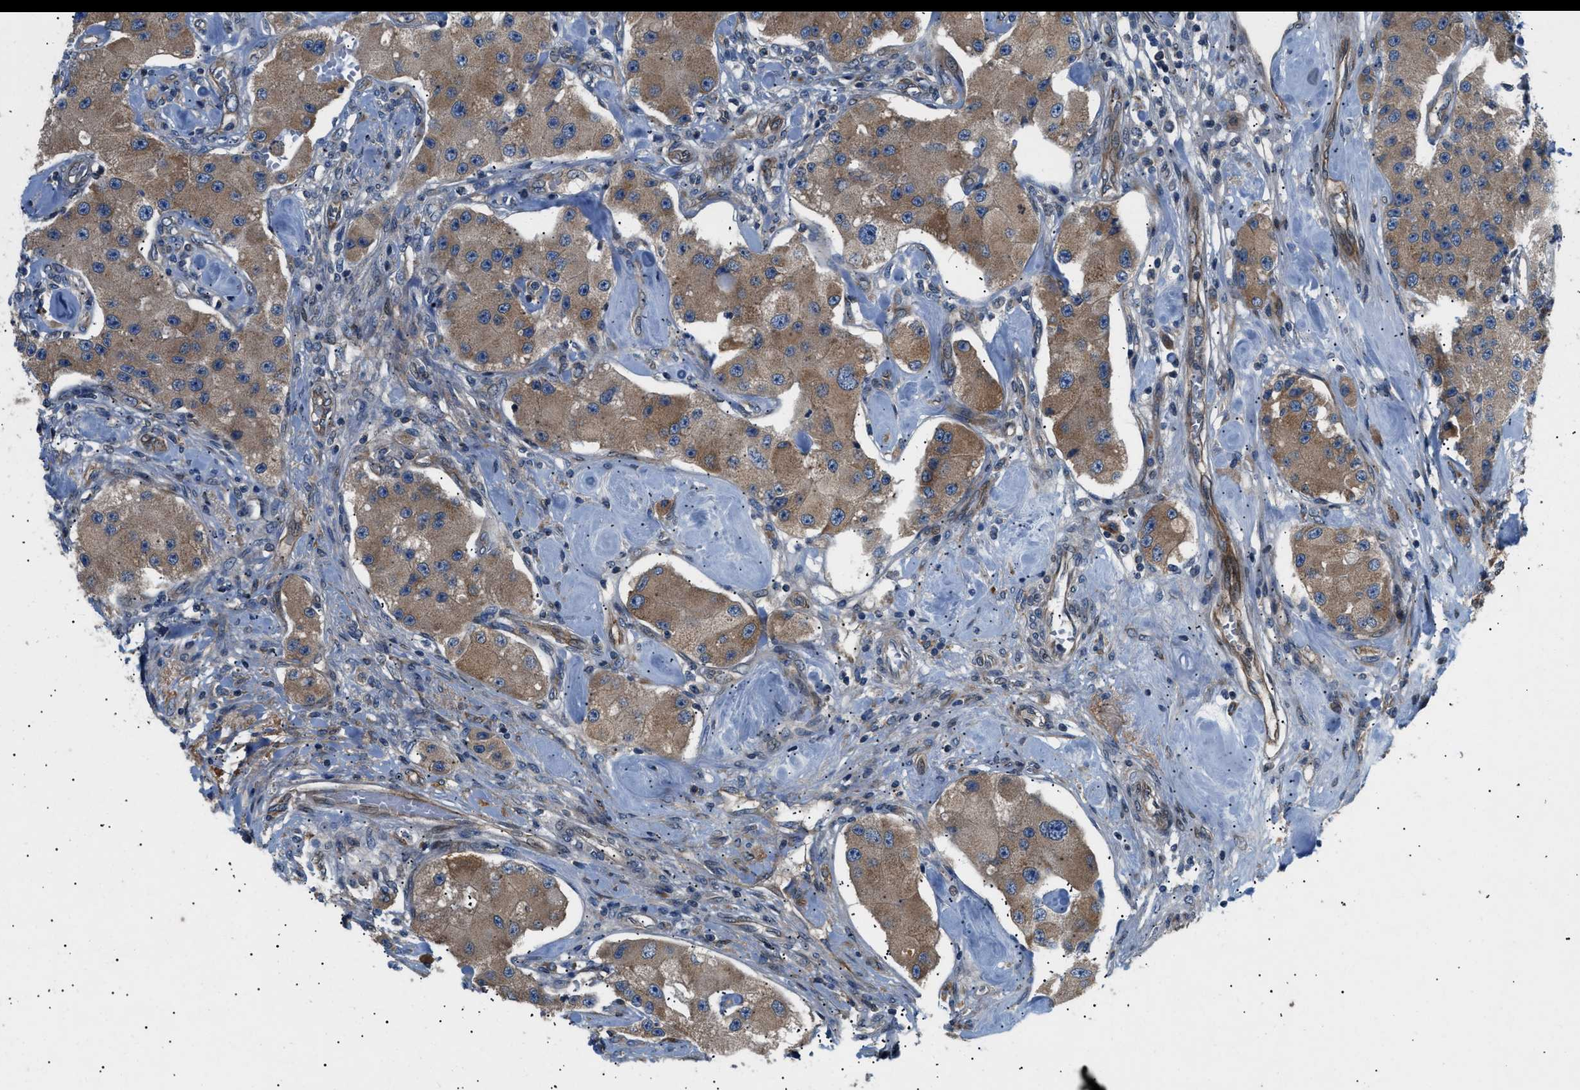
{"staining": {"intensity": "moderate", "quantity": ">75%", "location": "cytoplasmic/membranous"}, "tissue": "carcinoid", "cell_type": "Tumor cells", "image_type": "cancer", "snomed": [{"axis": "morphology", "description": "Carcinoid, malignant, NOS"}, {"axis": "topography", "description": "Pancreas"}], "caption": "High-power microscopy captured an immunohistochemistry image of carcinoid (malignant), revealing moderate cytoplasmic/membranous positivity in approximately >75% of tumor cells. (DAB IHC with brightfield microscopy, high magnification).", "gene": "LYSMD3", "patient": {"sex": "male", "age": 41}}